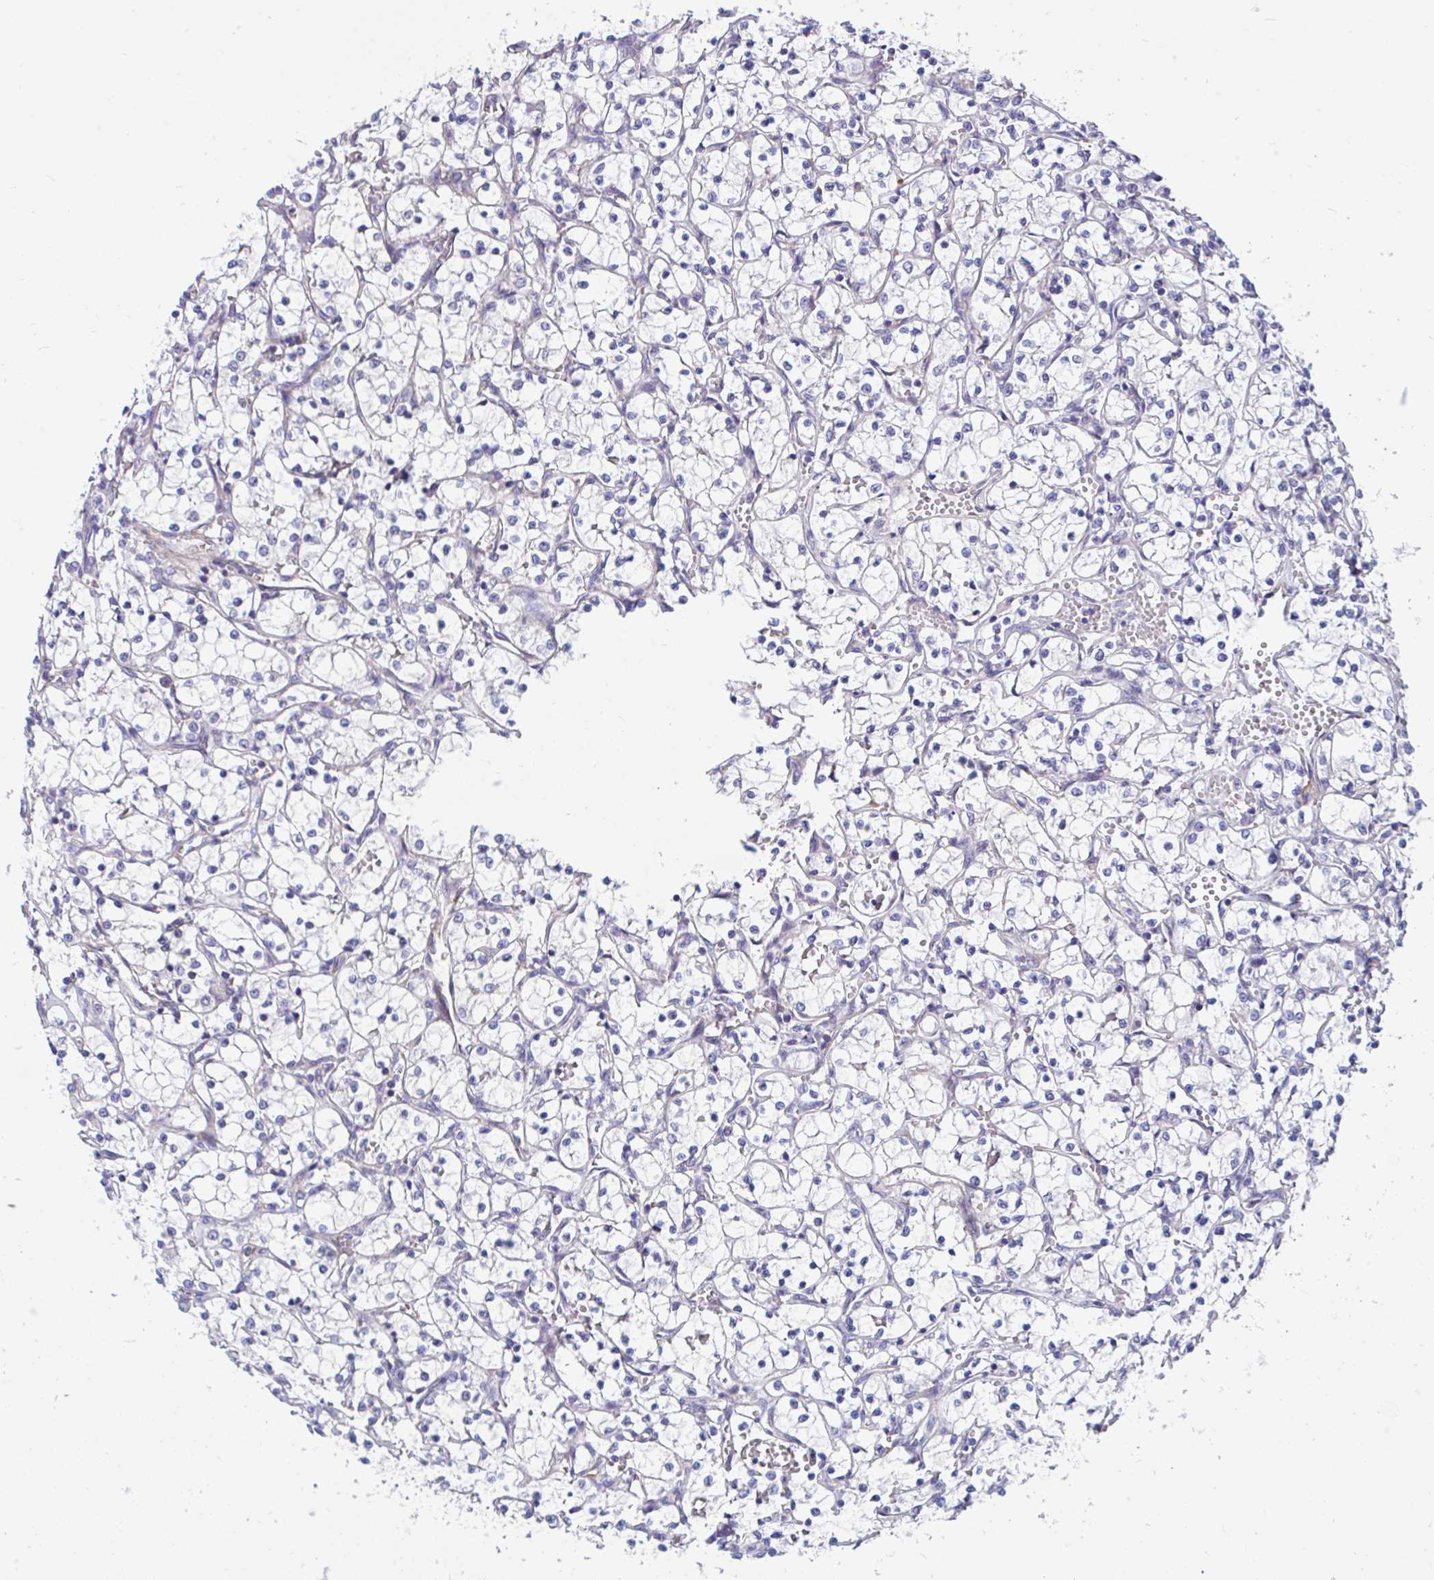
{"staining": {"intensity": "negative", "quantity": "none", "location": "none"}, "tissue": "renal cancer", "cell_type": "Tumor cells", "image_type": "cancer", "snomed": [{"axis": "morphology", "description": "Adenocarcinoma, NOS"}, {"axis": "topography", "description": "Kidney"}], "caption": "Renal cancer (adenocarcinoma) was stained to show a protein in brown. There is no significant positivity in tumor cells.", "gene": "WBP1", "patient": {"sex": "female", "age": 69}}